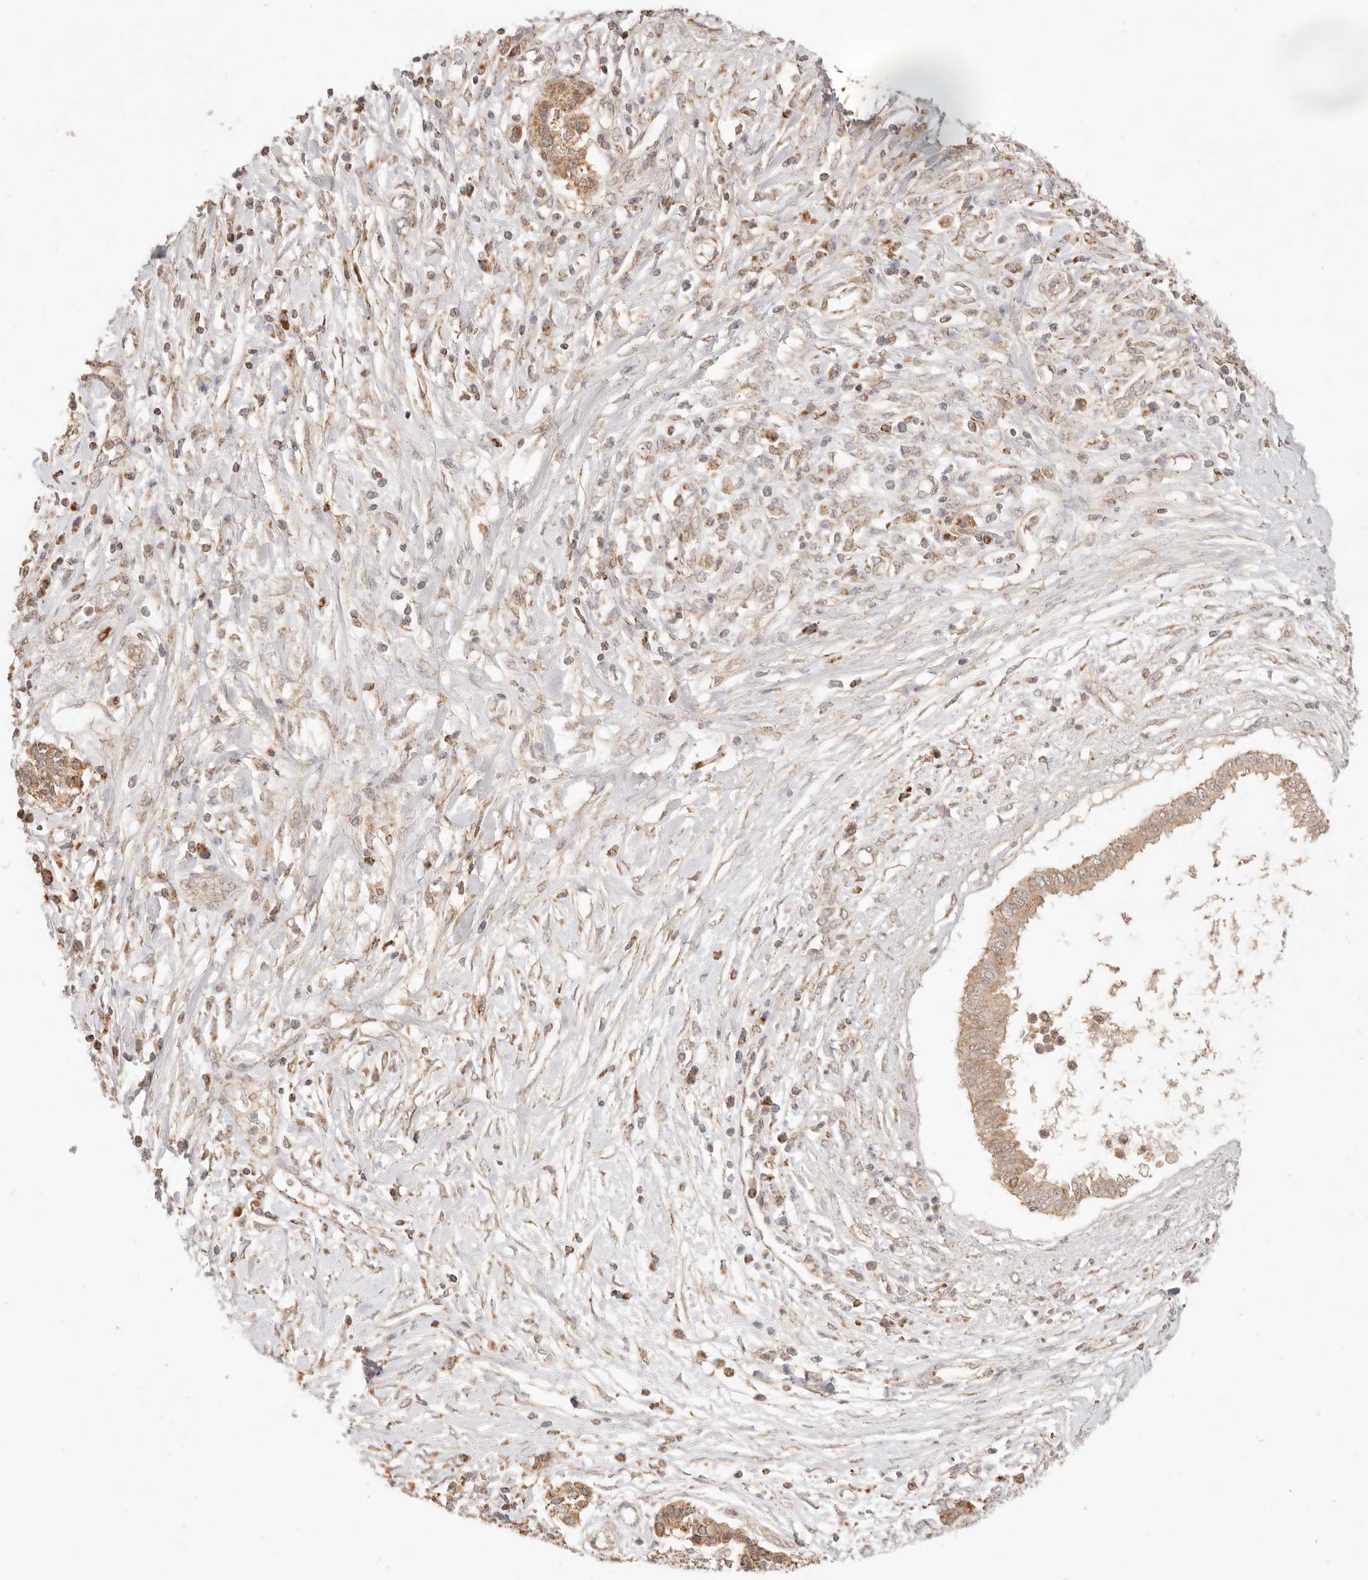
{"staining": {"intensity": "moderate", "quantity": ">75%", "location": "cytoplasmic/membranous"}, "tissue": "pancreatic cancer", "cell_type": "Tumor cells", "image_type": "cancer", "snomed": [{"axis": "morphology", "description": "Adenocarcinoma, NOS"}, {"axis": "topography", "description": "Pancreas"}], "caption": "This is a micrograph of immunohistochemistry staining of adenocarcinoma (pancreatic), which shows moderate expression in the cytoplasmic/membranous of tumor cells.", "gene": "CPLANE2", "patient": {"sex": "female", "age": 56}}